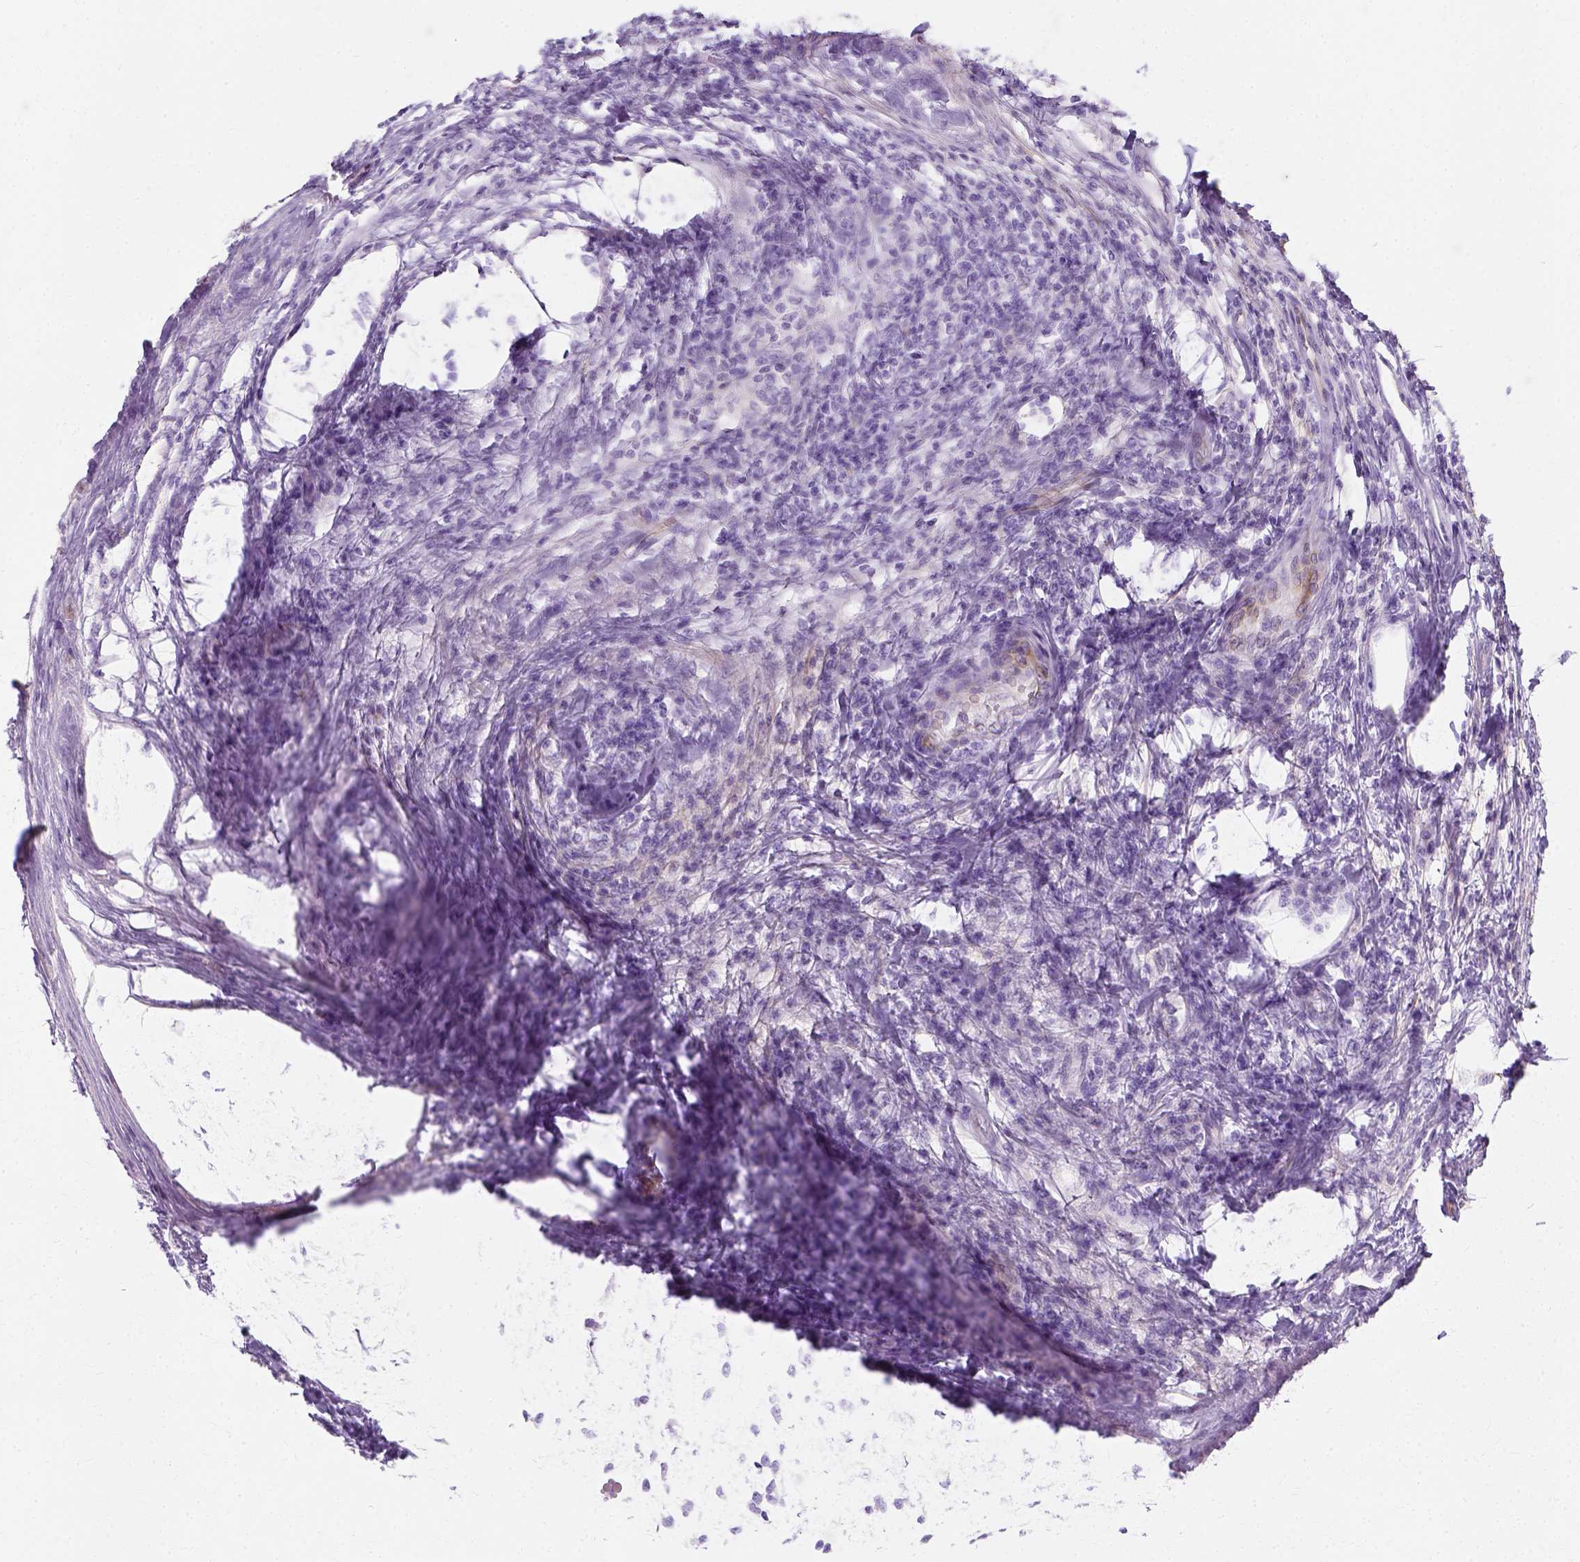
{"staining": {"intensity": "moderate", "quantity": "<25%", "location": "cytoplasmic/membranous"}, "tissue": "testis cancer", "cell_type": "Tumor cells", "image_type": "cancer", "snomed": [{"axis": "morphology", "description": "Seminoma, NOS"}, {"axis": "topography", "description": "Testis"}], "caption": "High-power microscopy captured an immunohistochemistry image of testis cancer, revealing moderate cytoplasmic/membranous expression in approximately <25% of tumor cells.", "gene": "MYH15", "patient": {"sex": "male", "age": 33}}